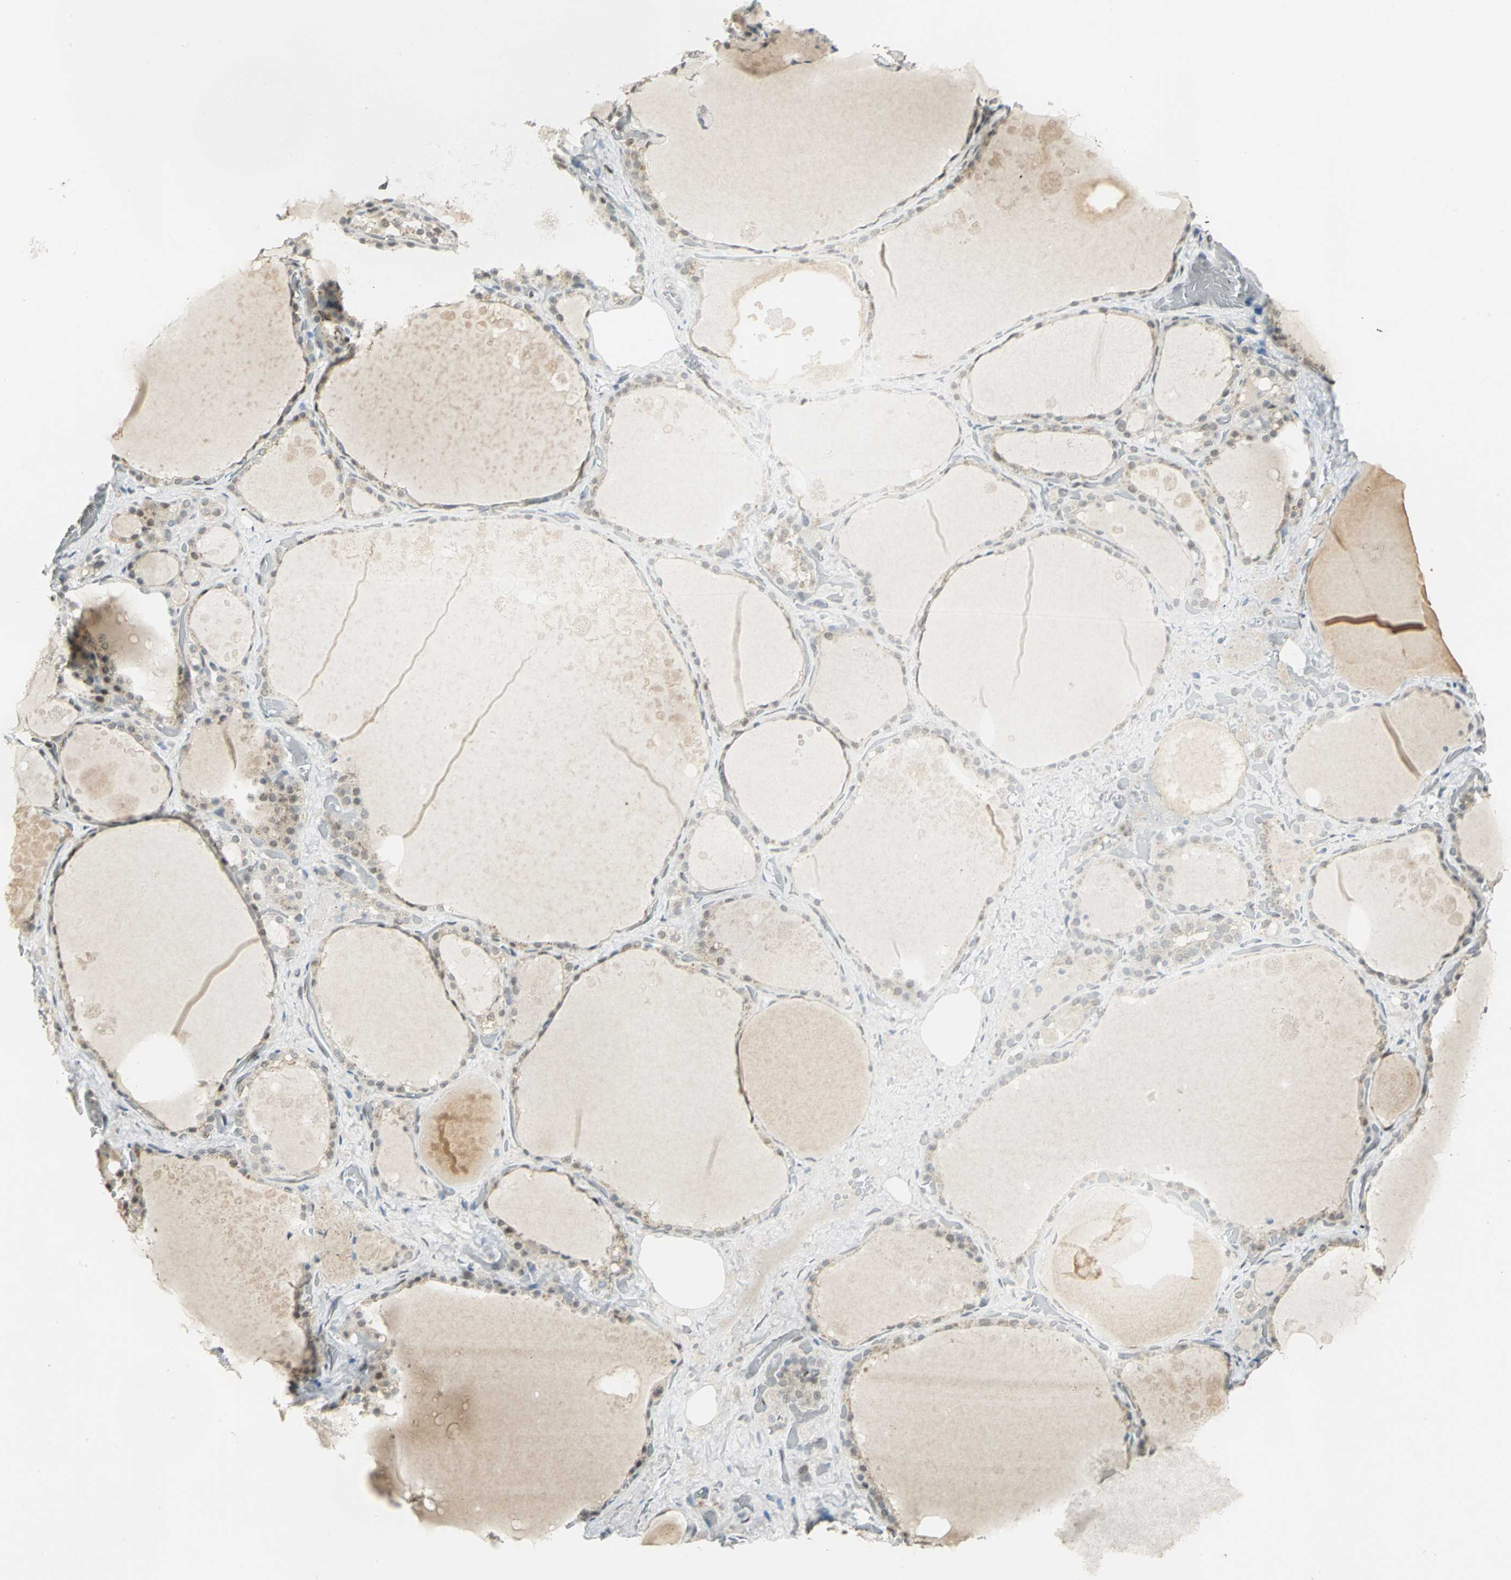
{"staining": {"intensity": "weak", "quantity": "25%-75%", "location": "cytoplasmic/membranous,nuclear"}, "tissue": "thyroid gland", "cell_type": "Glandular cells", "image_type": "normal", "snomed": [{"axis": "morphology", "description": "Normal tissue, NOS"}, {"axis": "topography", "description": "Thyroid gland"}], "caption": "A high-resolution micrograph shows immunohistochemistry (IHC) staining of normal thyroid gland, which demonstrates weak cytoplasmic/membranous,nuclear staining in about 25%-75% of glandular cells.", "gene": "DDX5", "patient": {"sex": "male", "age": 61}}